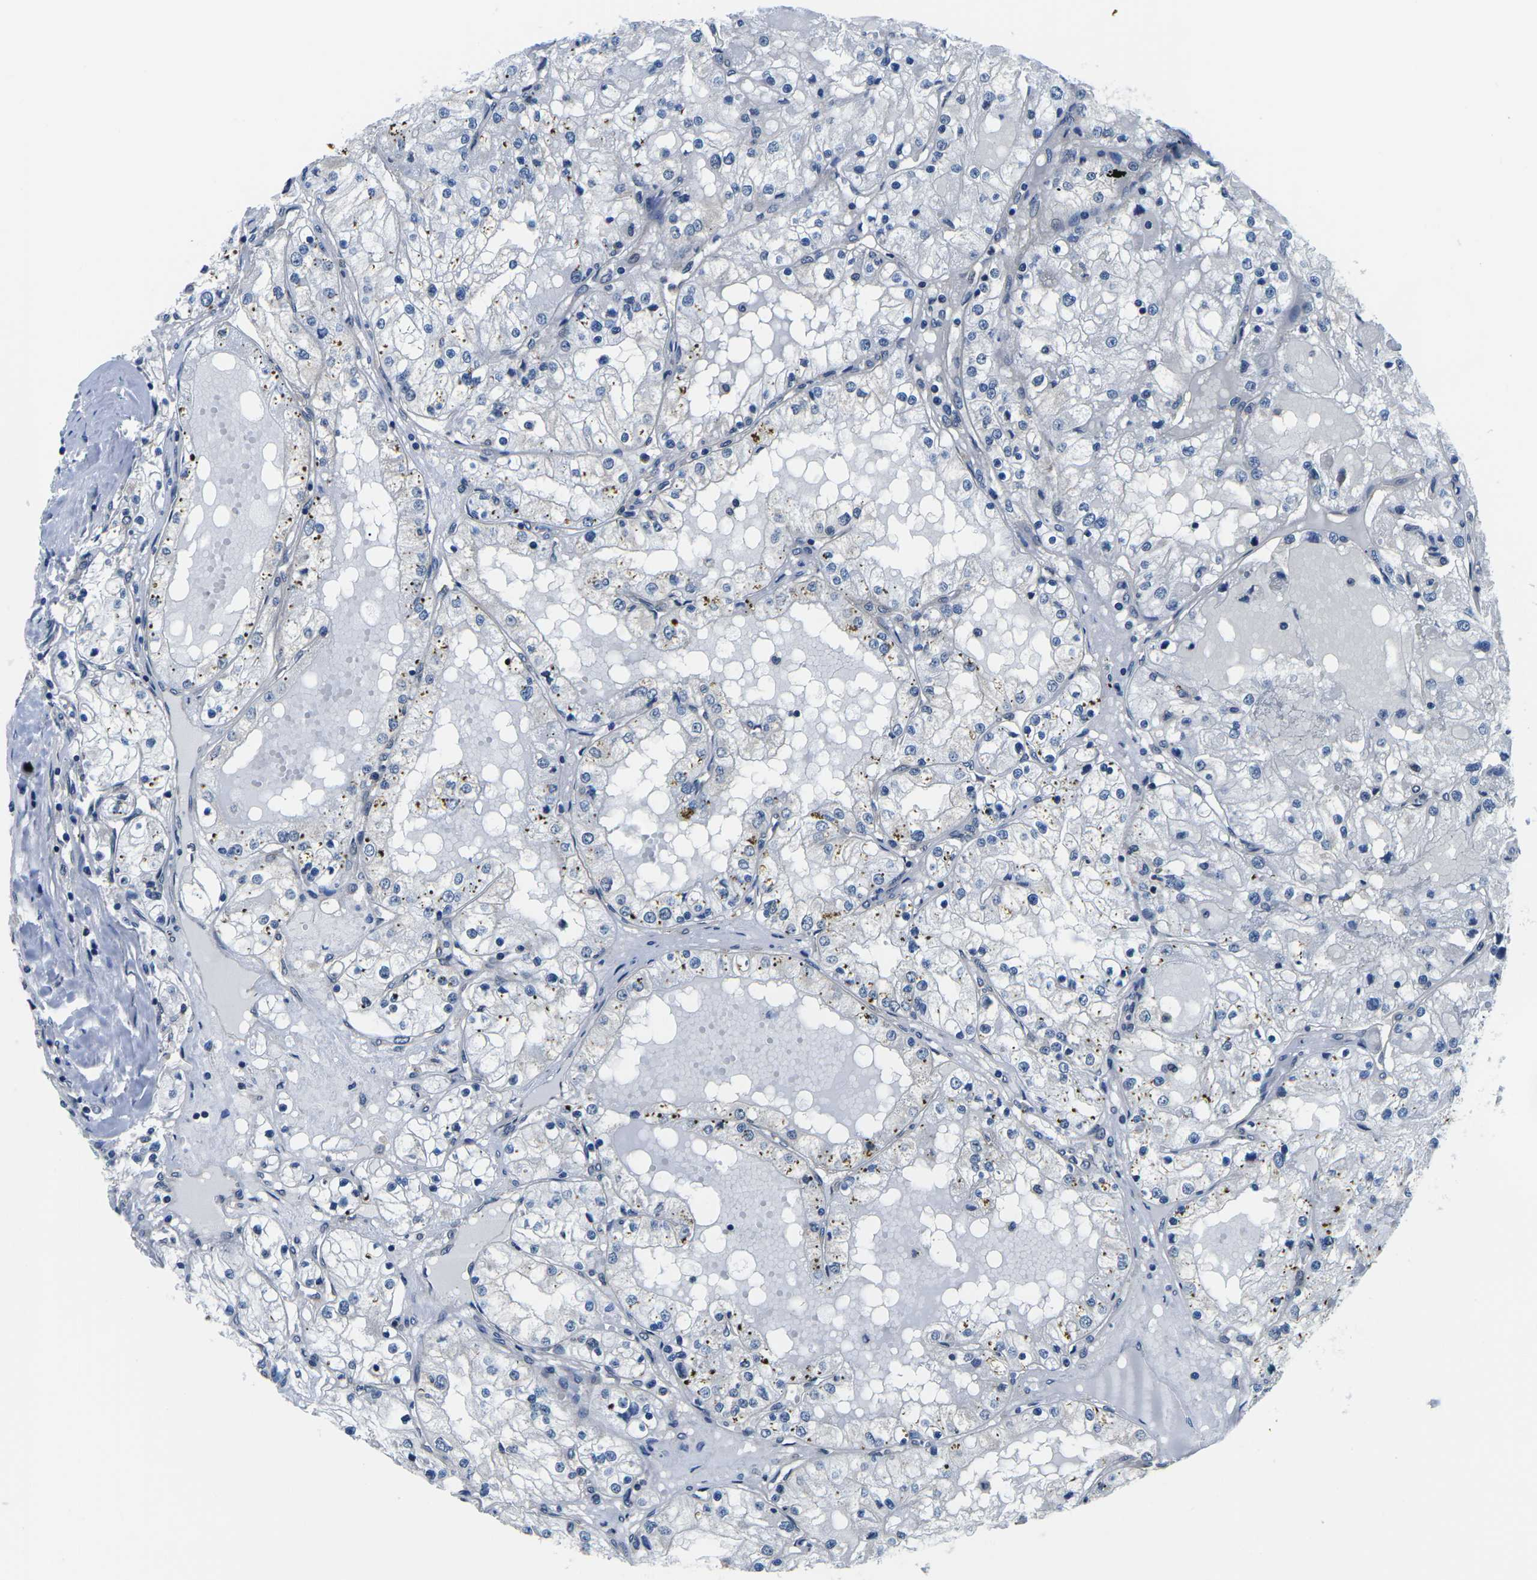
{"staining": {"intensity": "negative", "quantity": "none", "location": "none"}, "tissue": "renal cancer", "cell_type": "Tumor cells", "image_type": "cancer", "snomed": [{"axis": "morphology", "description": "Adenocarcinoma, NOS"}, {"axis": "topography", "description": "Kidney"}], "caption": "Tumor cells show no significant expression in adenocarcinoma (renal).", "gene": "GSK3B", "patient": {"sex": "male", "age": 68}}